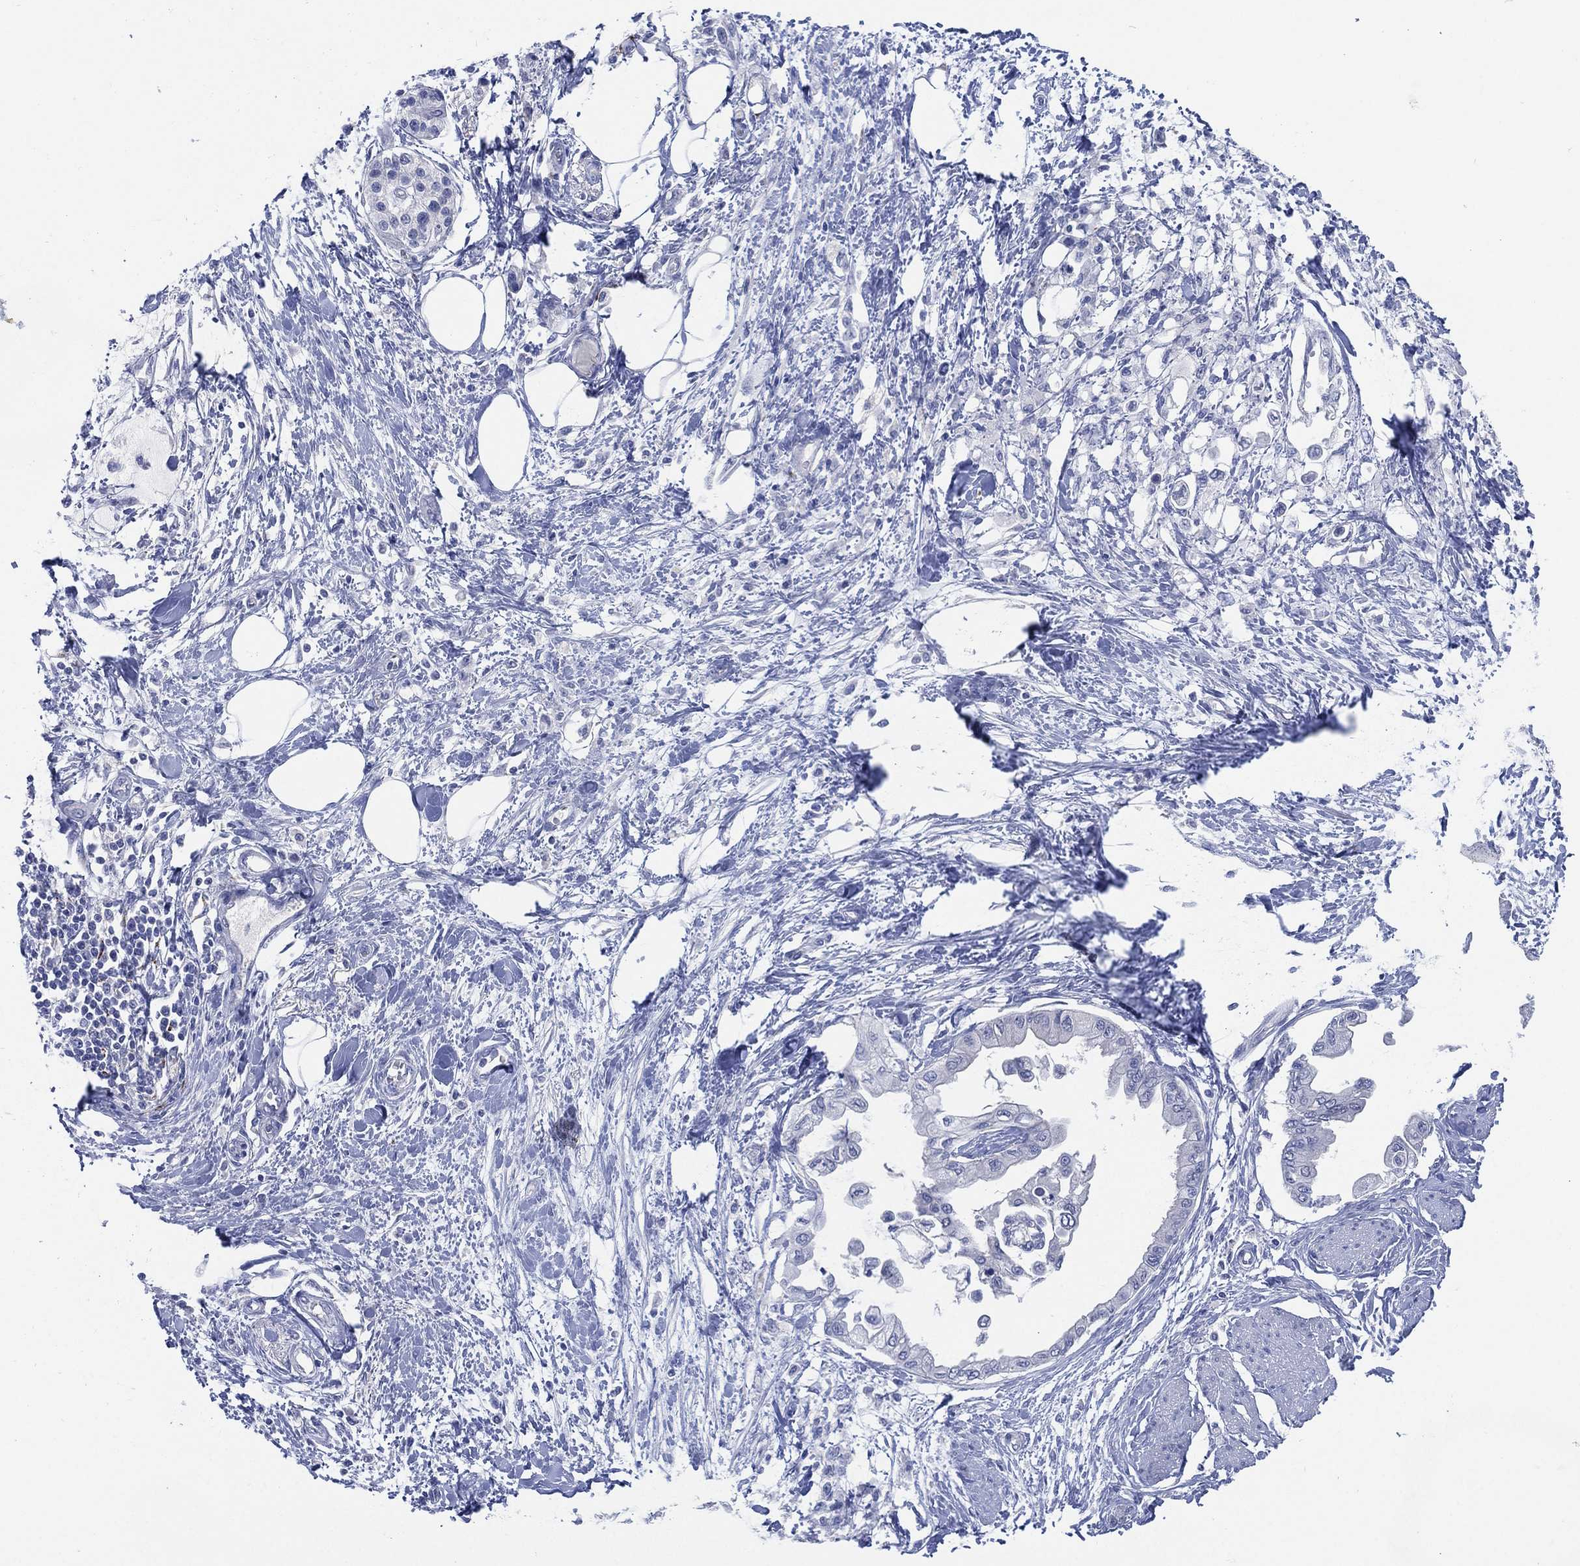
{"staining": {"intensity": "negative", "quantity": "none", "location": "none"}, "tissue": "pancreatic cancer", "cell_type": "Tumor cells", "image_type": "cancer", "snomed": [{"axis": "morphology", "description": "Normal tissue, NOS"}, {"axis": "morphology", "description": "Adenocarcinoma, NOS"}, {"axis": "topography", "description": "Pancreas"}, {"axis": "topography", "description": "Duodenum"}], "caption": "Immunohistochemistry of adenocarcinoma (pancreatic) displays no positivity in tumor cells.", "gene": "C5orf46", "patient": {"sex": "female", "age": 60}}